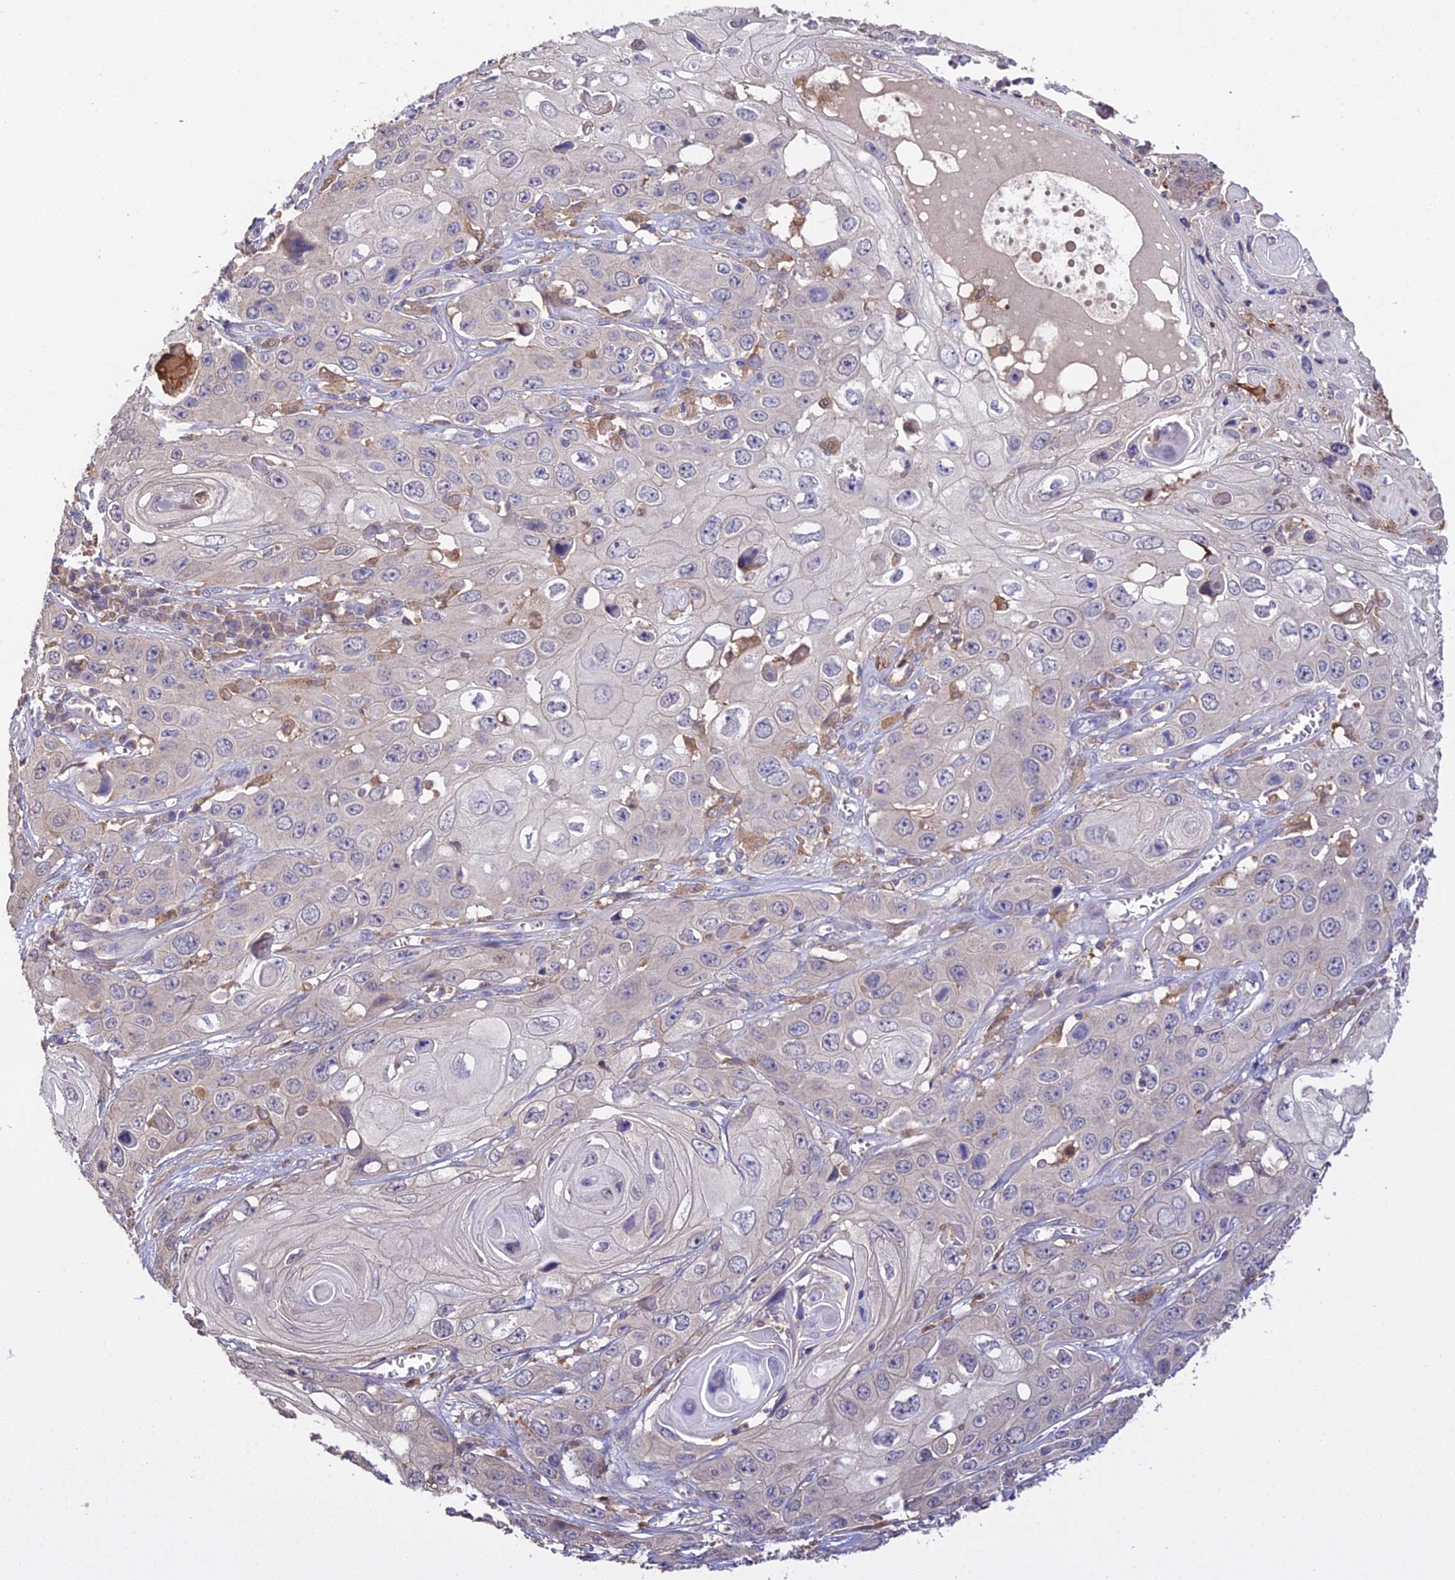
{"staining": {"intensity": "negative", "quantity": "none", "location": "none"}, "tissue": "skin cancer", "cell_type": "Tumor cells", "image_type": "cancer", "snomed": [{"axis": "morphology", "description": "Squamous cell carcinoma, NOS"}, {"axis": "topography", "description": "Skin"}], "caption": "A histopathology image of human skin squamous cell carcinoma is negative for staining in tumor cells.", "gene": "FBP1", "patient": {"sex": "male", "age": 55}}